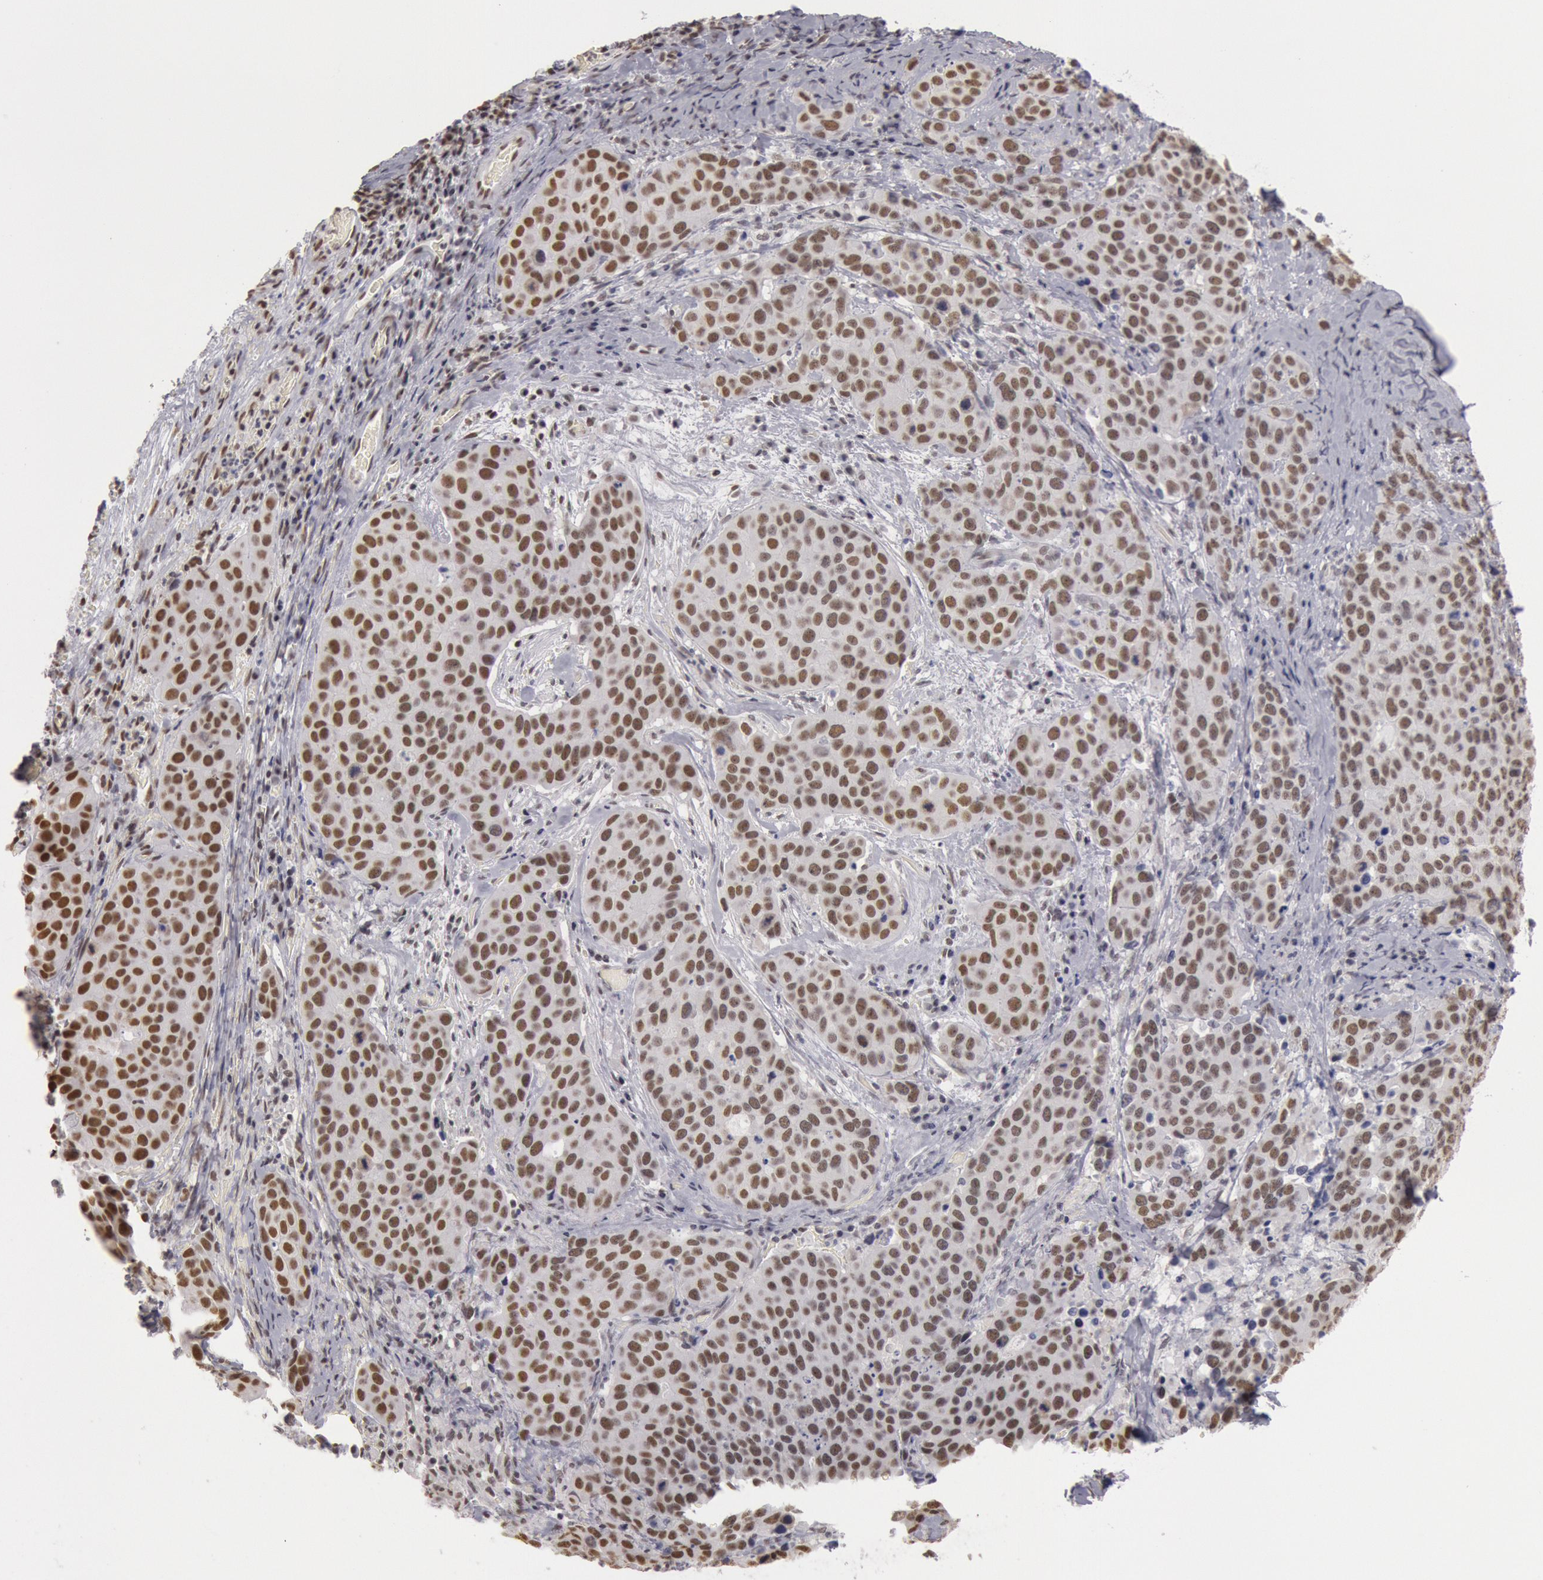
{"staining": {"intensity": "moderate", "quantity": ">75%", "location": "nuclear"}, "tissue": "cervical cancer", "cell_type": "Tumor cells", "image_type": "cancer", "snomed": [{"axis": "morphology", "description": "Squamous cell carcinoma, NOS"}, {"axis": "topography", "description": "Cervix"}], "caption": "There is medium levels of moderate nuclear expression in tumor cells of squamous cell carcinoma (cervical), as demonstrated by immunohistochemical staining (brown color).", "gene": "ESS2", "patient": {"sex": "female", "age": 54}}